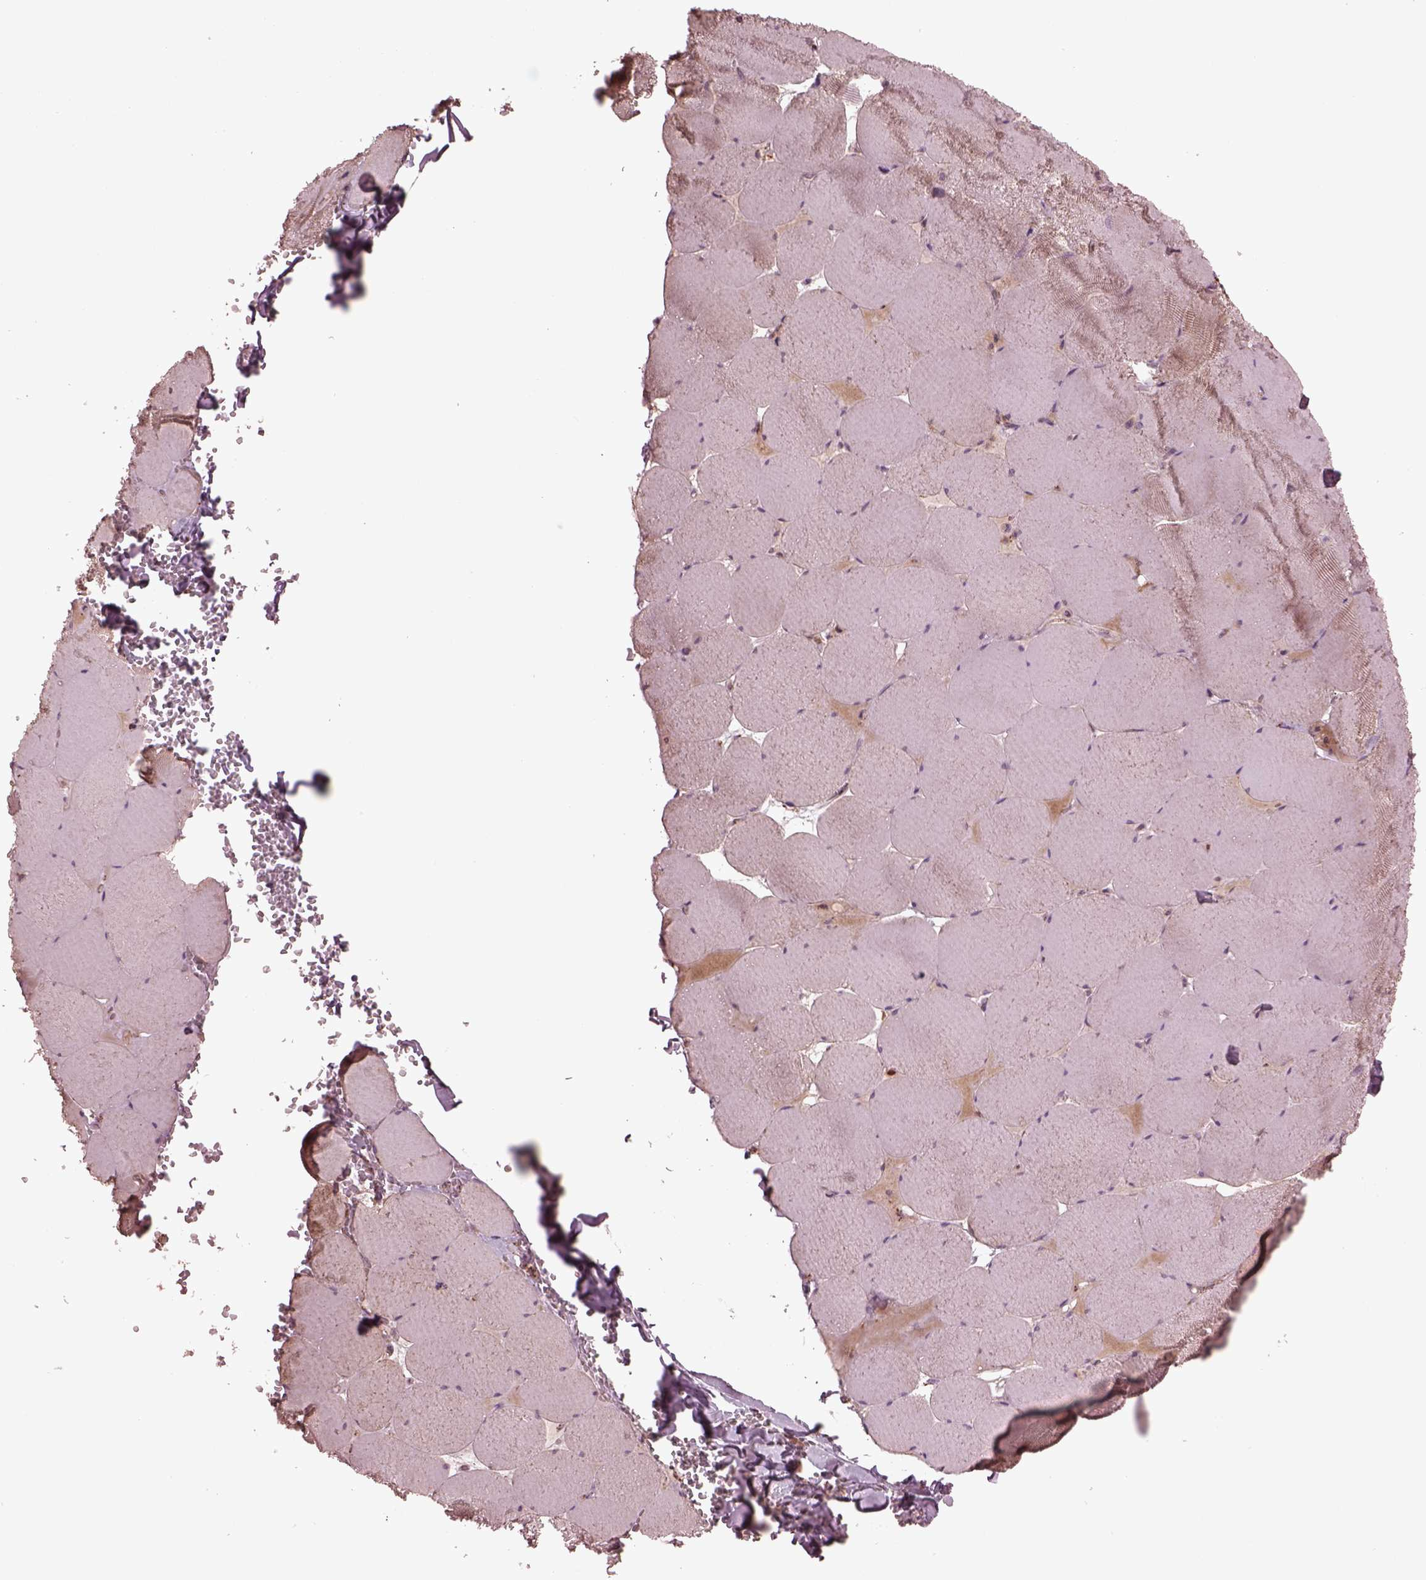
{"staining": {"intensity": "weak", "quantity": "25%-75%", "location": "cytoplasmic/membranous"}, "tissue": "skeletal muscle", "cell_type": "Myocytes", "image_type": "normal", "snomed": [{"axis": "morphology", "description": "Normal tissue, NOS"}, {"axis": "morphology", "description": "Malignant melanoma, Metastatic site"}, {"axis": "topography", "description": "Skeletal muscle"}], "caption": "Immunohistochemical staining of benign skeletal muscle displays low levels of weak cytoplasmic/membranous expression in approximately 25%-75% of myocytes.", "gene": "TMEM254", "patient": {"sex": "male", "age": 50}}